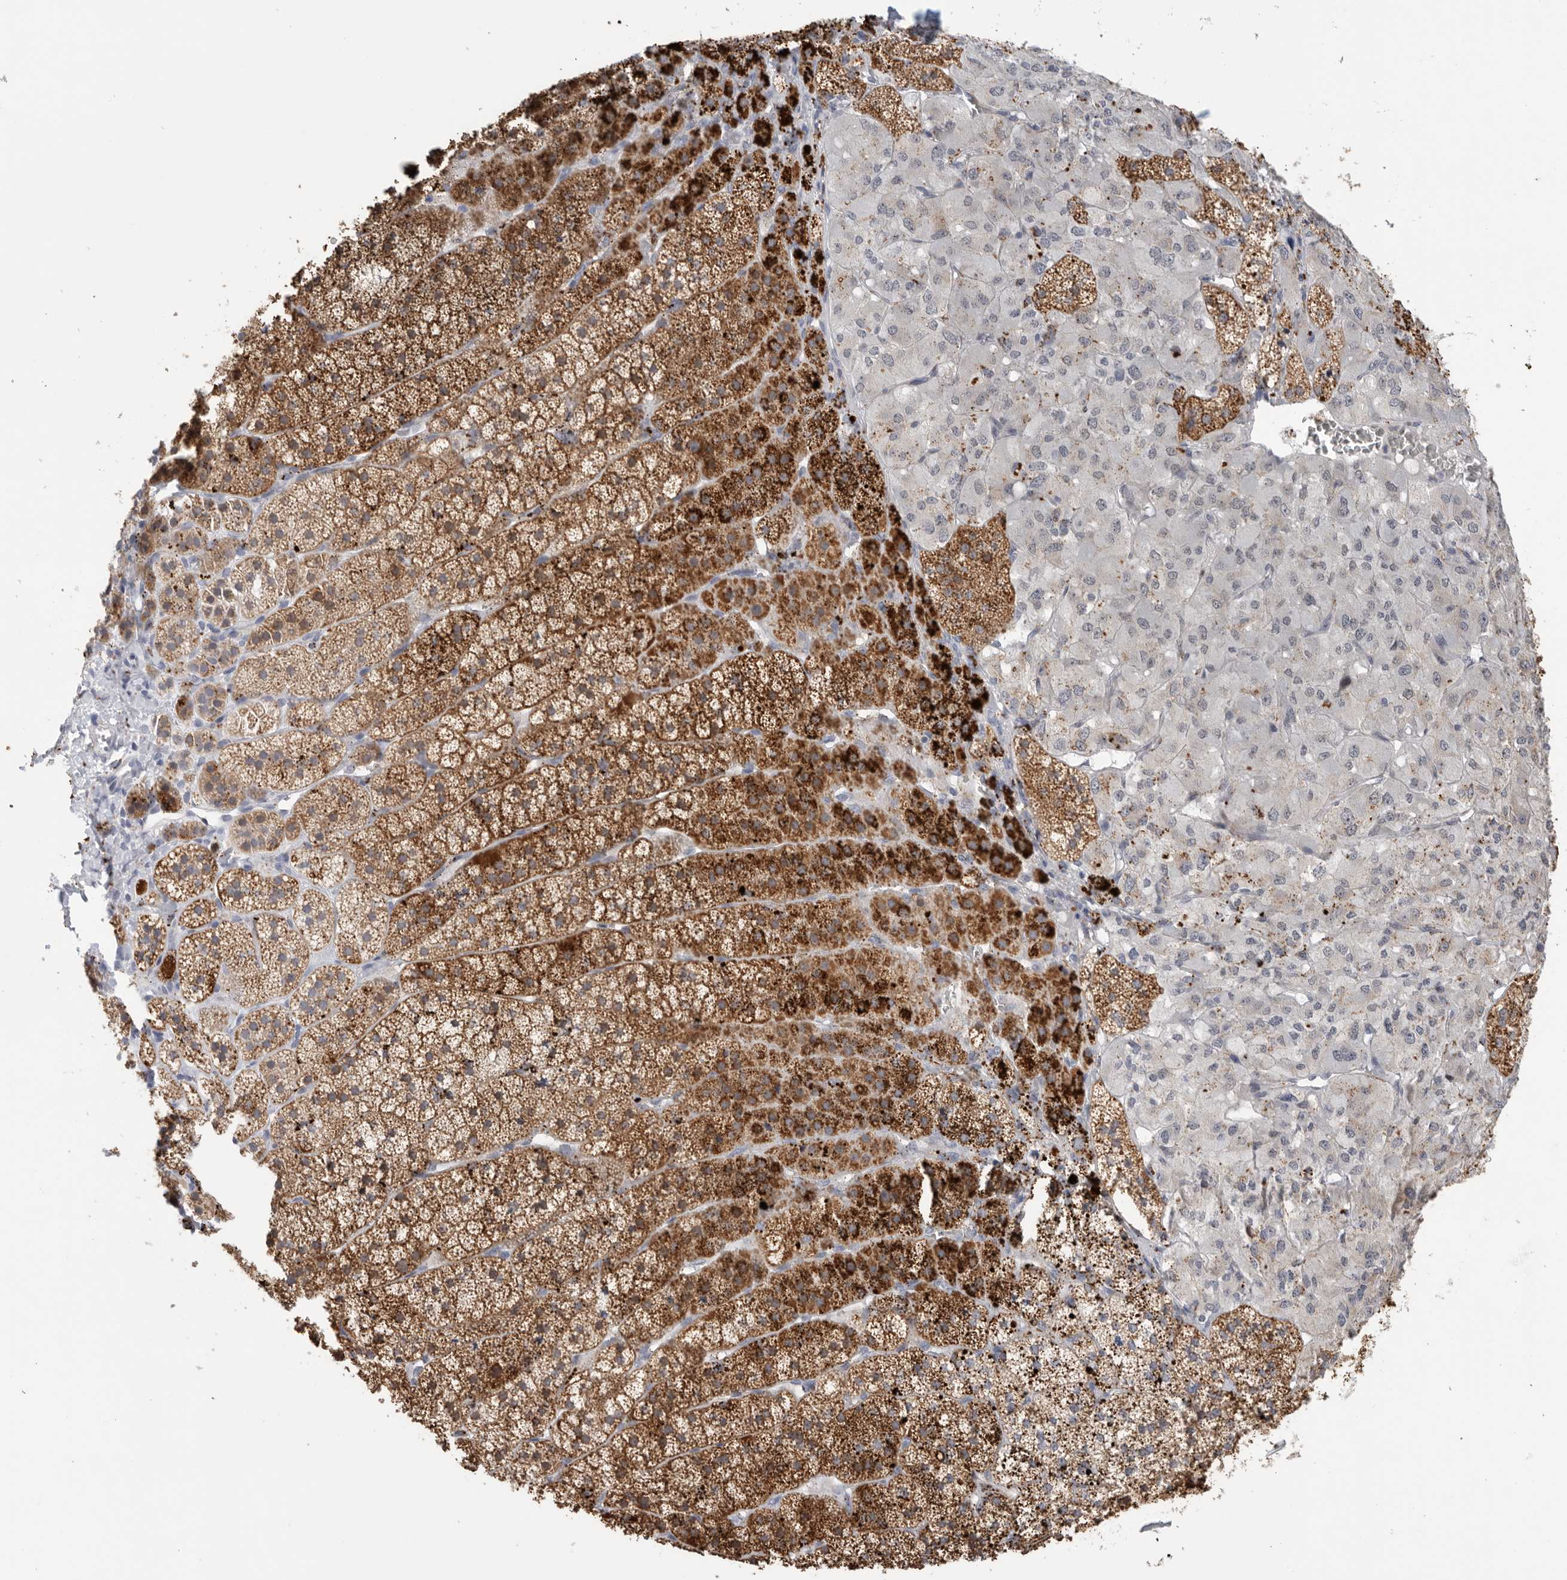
{"staining": {"intensity": "strong", "quantity": ">75%", "location": "cytoplasmic/membranous"}, "tissue": "adrenal gland", "cell_type": "Glandular cells", "image_type": "normal", "snomed": [{"axis": "morphology", "description": "Normal tissue, NOS"}, {"axis": "topography", "description": "Adrenal gland"}], "caption": "A photomicrograph showing strong cytoplasmic/membranous staining in approximately >75% of glandular cells in benign adrenal gland, as visualized by brown immunohistochemical staining.", "gene": "GGH", "patient": {"sex": "female", "age": 44}}